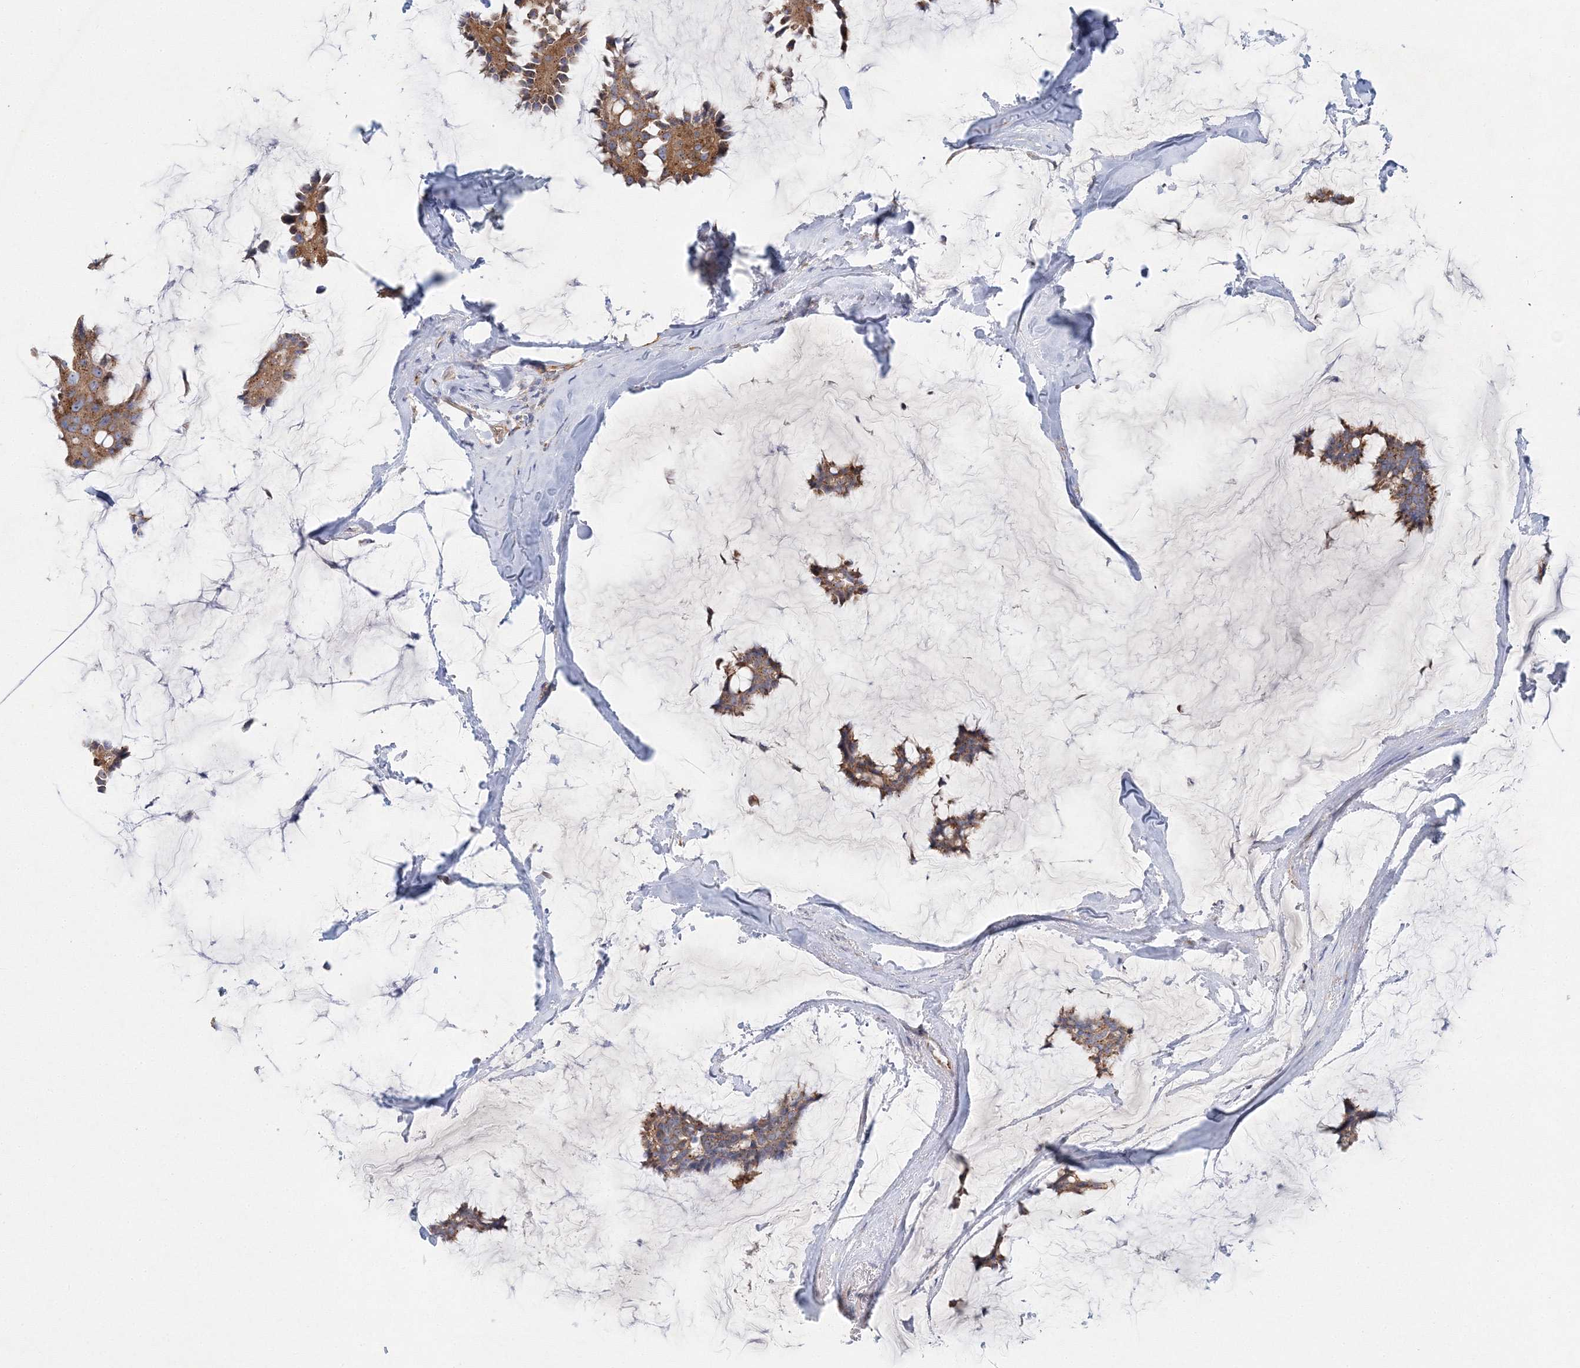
{"staining": {"intensity": "moderate", "quantity": ">75%", "location": "cytoplasmic/membranous"}, "tissue": "breast cancer", "cell_type": "Tumor cells", "image_type": "cancer", "snomed": [{"axis": "morphology", "description": "Duct carcinoma"}, {"axis": "topography", "description": "Breast"}], "caption": "IHC staining of breast cancer, which reveals medium levels of moderate cytoplasmic/membranous staining in approximately >75% of tumor cells indicating moderate cytoplasmic/membranous protein positivity. The staining was performed using DAB (3,3'-diaminobenzidine) (brown) for protein detection and nuclei were counterstained in hematoxylin (blue).", "gene": "SEC23IP", "patient": {"sex": "female", "age": 93}}